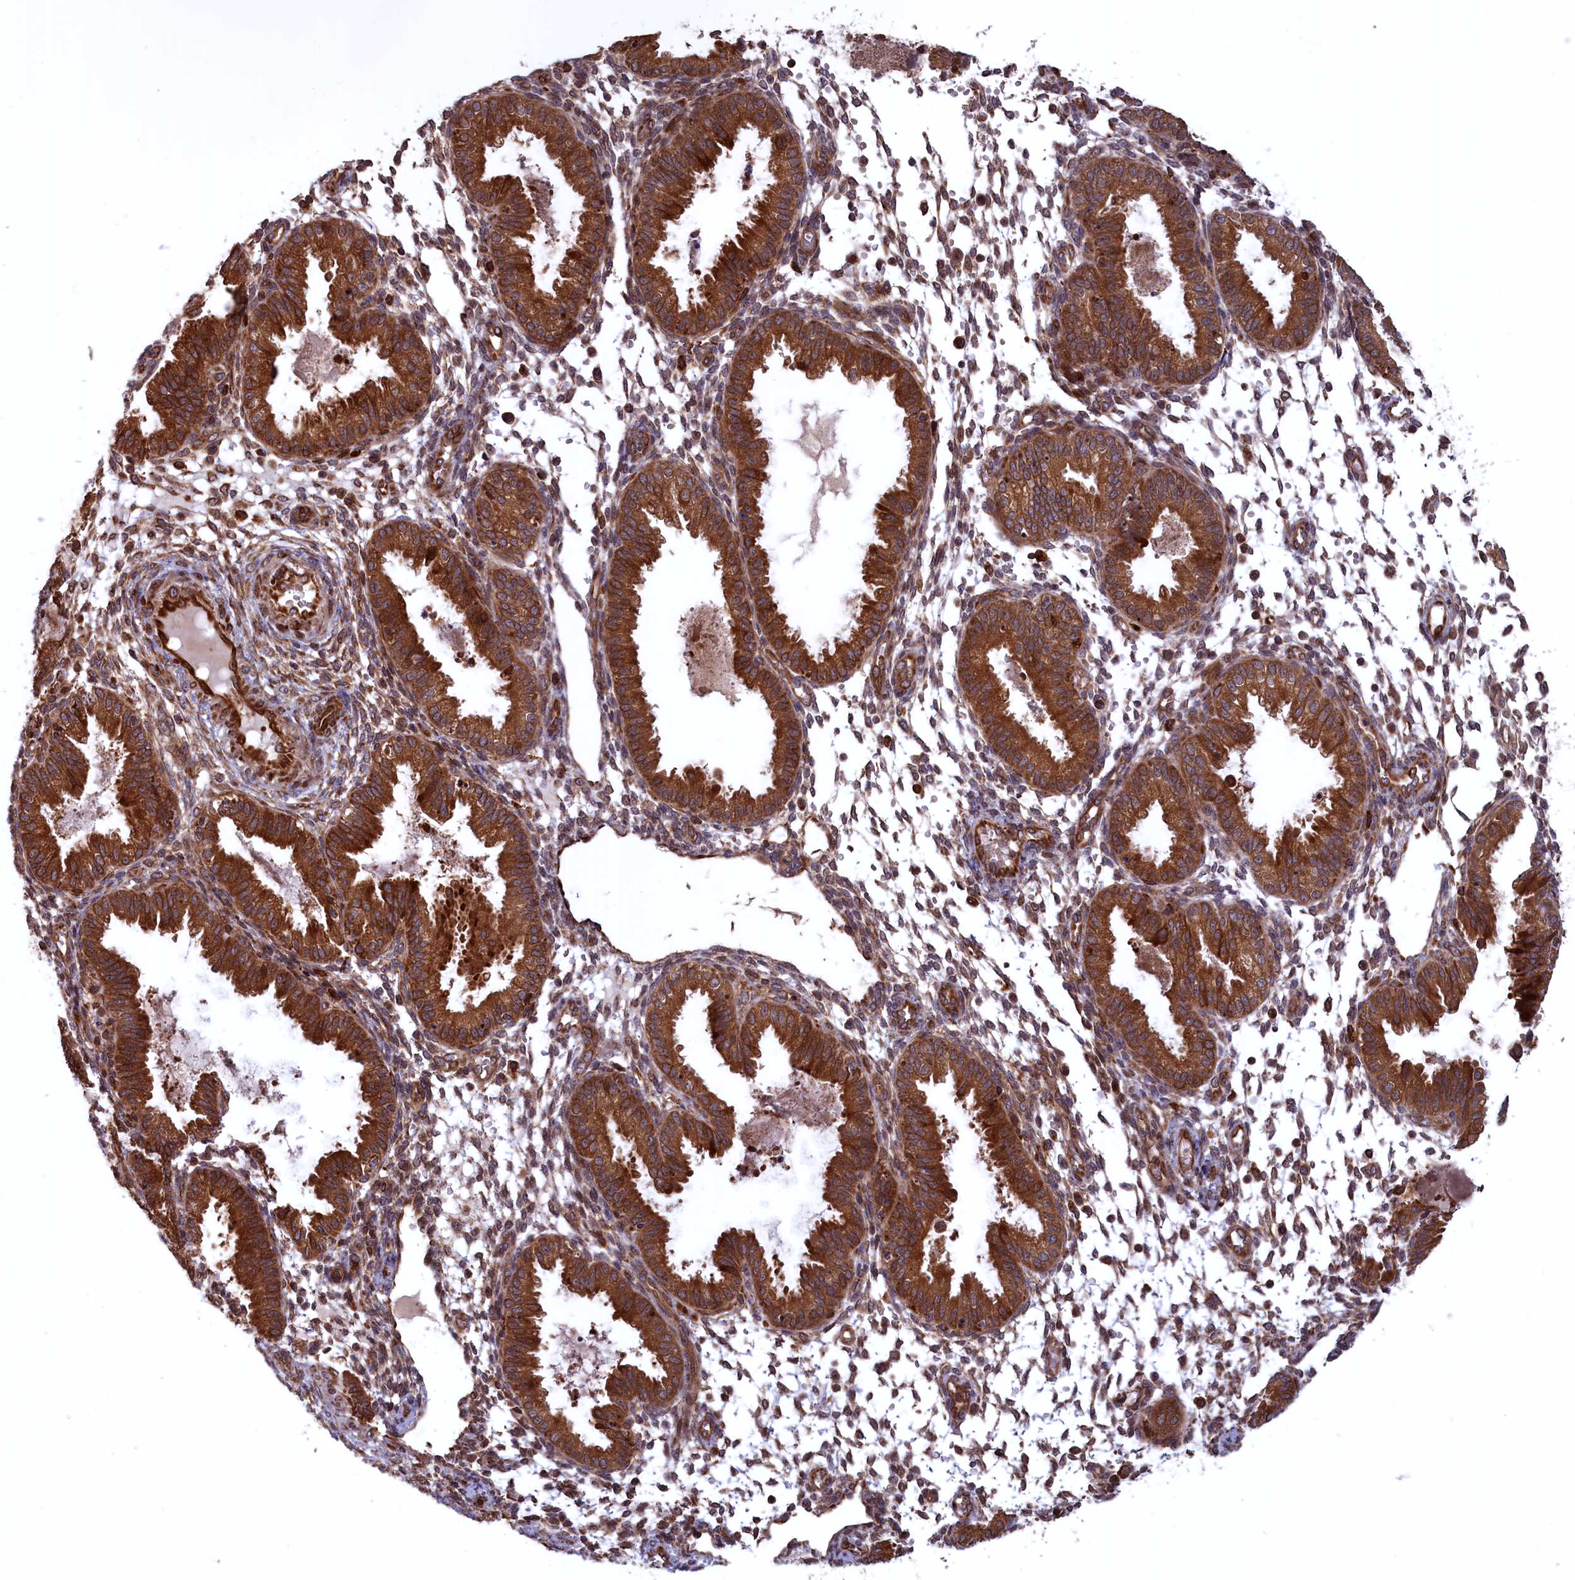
{"staining": {"intensity": "moderate", "quantity": ">75%", "location": "cytoplasmic/membranous"}, "tissue": "endometrium", "cell_type": "Cells in endometrial stroma", "image_type": "normal", "snomed": [{"axis": "morphology", "description": "Normal tissue, NOS"}, {"axis": "topography", "description": "Endometrium"}], "caption": "Moderate cytoplasmic/membranous staining is appreciated in about >75% of cells in endometrial stroma in unremarkable endometrium. The staining was performed using DAB (3,3'-diaminobenzidine) to visualize the protein expression in brown, while the nuclei were stained in blue with hematoxylin (Magnification: 20x).", "gene": "PLA2G4C", "patient": {"sex": "female", "age": 33}}